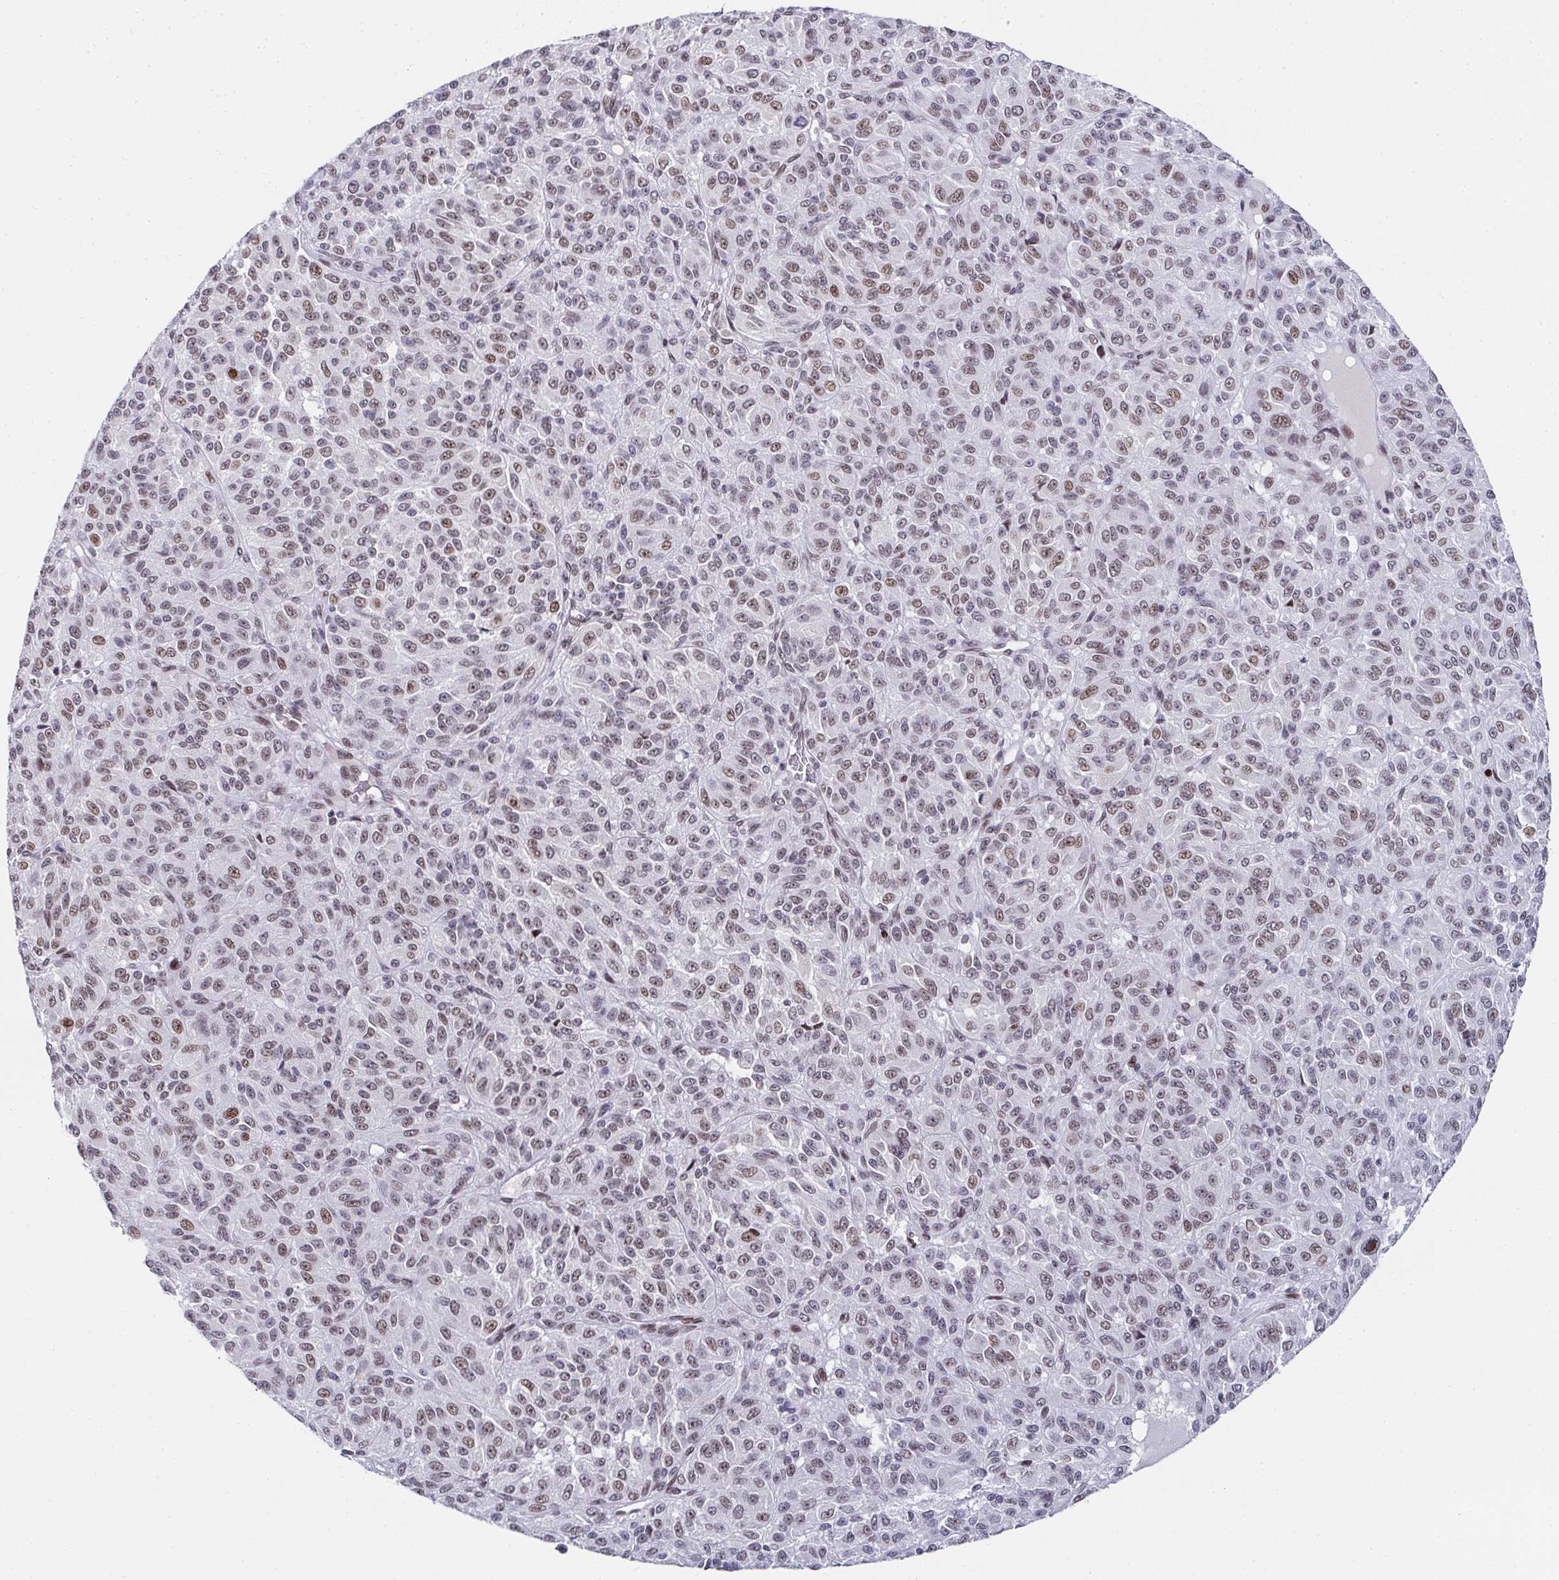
{"staining": {"intensity": "weak", "quantity": "25%-75%", "location": "nuclear"}, "tissue": "melanoma", "cell_type": "Tumor cells", "image_type": "cancer", "snomed": [{"axis": "morphology", "description": "Malignant melanoma, Metastatic site"}, {"axis": "topography", "description": "Brain"}], "caption": "Malignant melanoma (metastatic site) tissue demonstrates weak nuclear positivity in about 25%-75% of tumor cells", "gene": "RB1", "patient": {"sex": "female", "age": 56}}